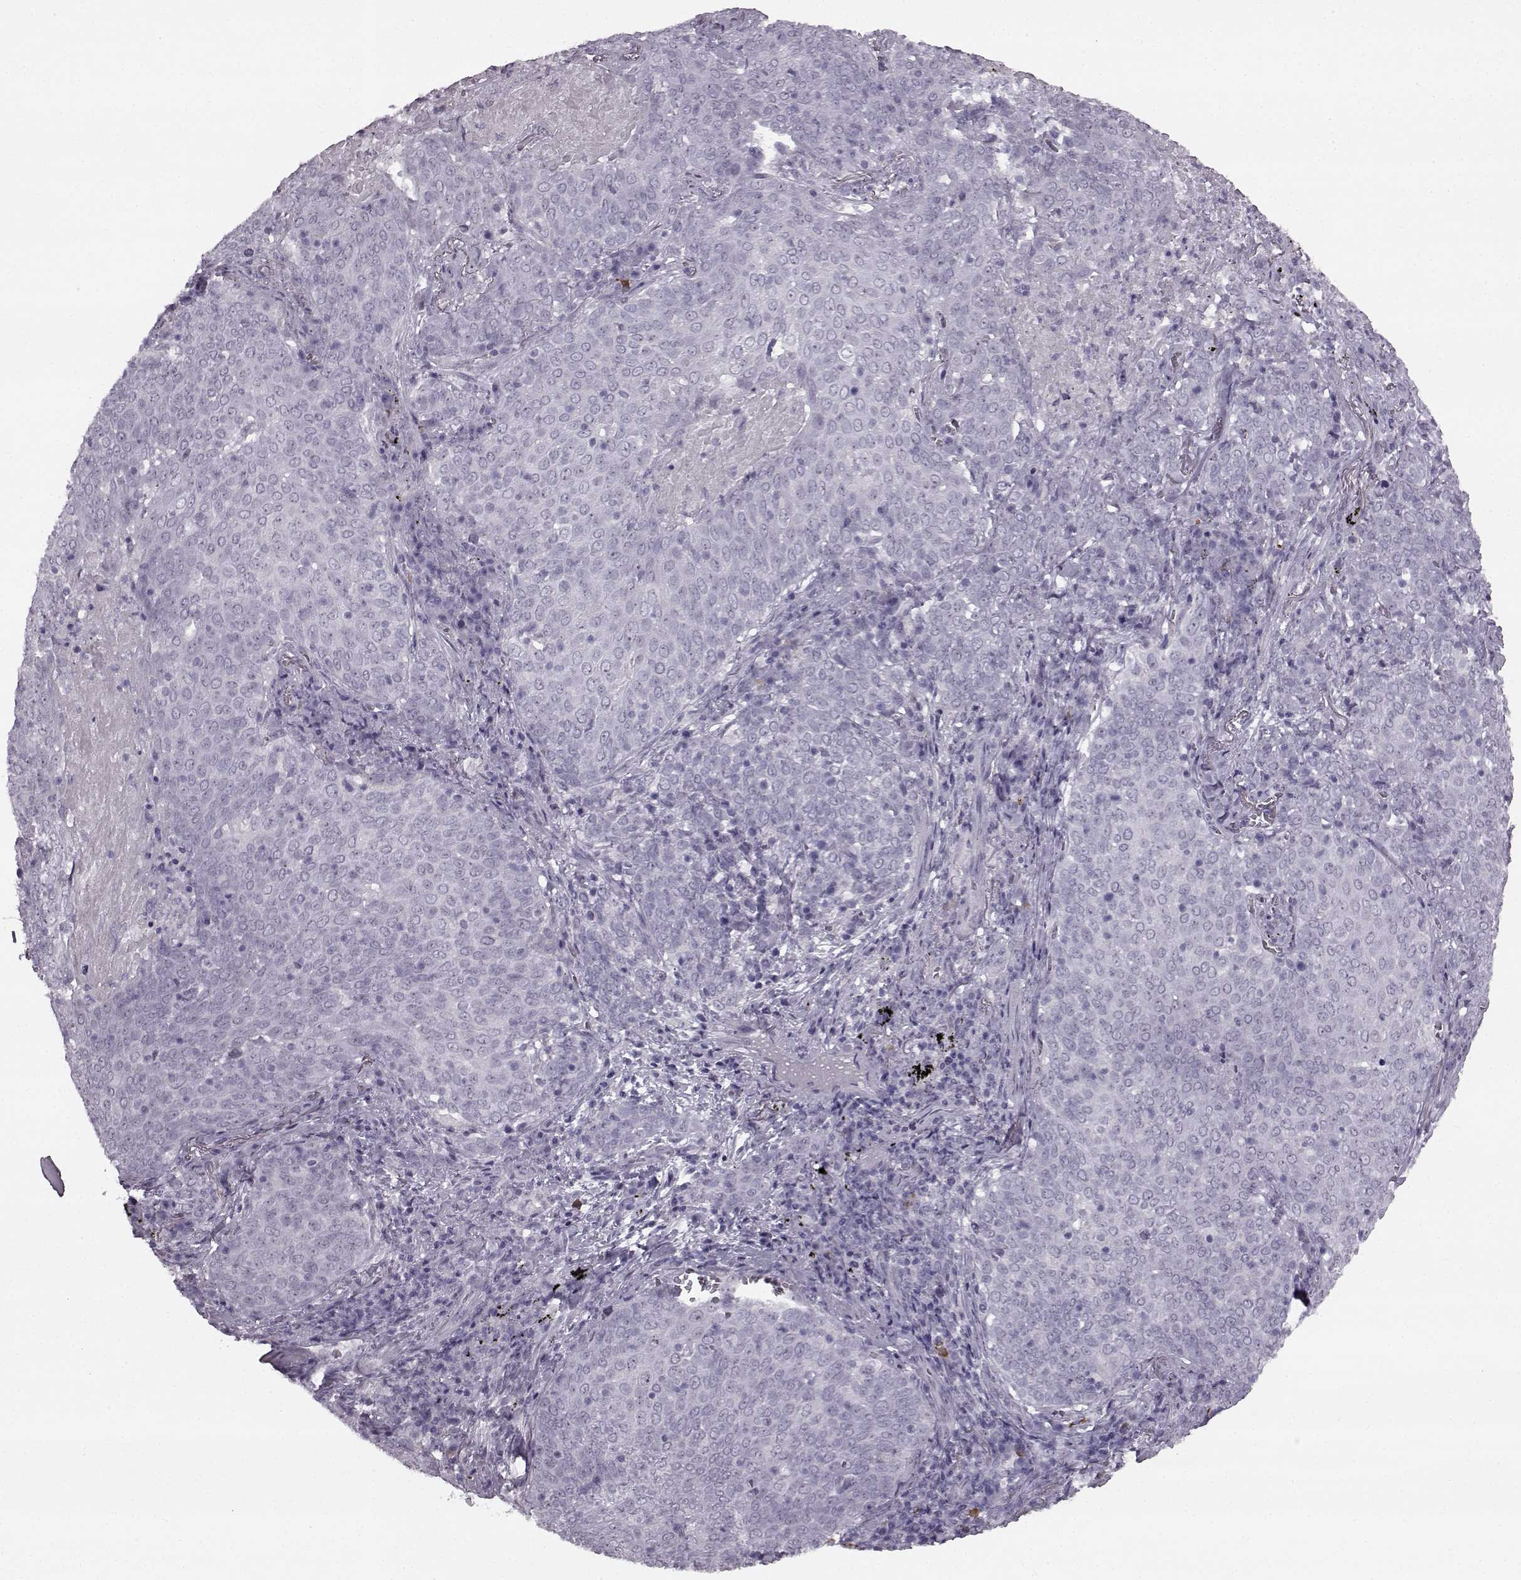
{"staining": {"intensity": "negative", "quantity": "none", "location": "none"}, "tissue": "lung cancer", "cell_type": "Tumor cells", "image_type": "cancer", "snomed": [{"axis": "morphology", "description": "Squamous cell carcinoma, NOS"}, {"axis": "topography", "description": "Lung"}], "caption": "The micrograph displays no significant expression in tumor cells of squamous cell carcinoma (lung). (DAB (3,3'-diaminobenzidine) immunohistochemistry, high magnification).", "gene": "PRPH2", "patient": {"sex": "male", "age": 82}}